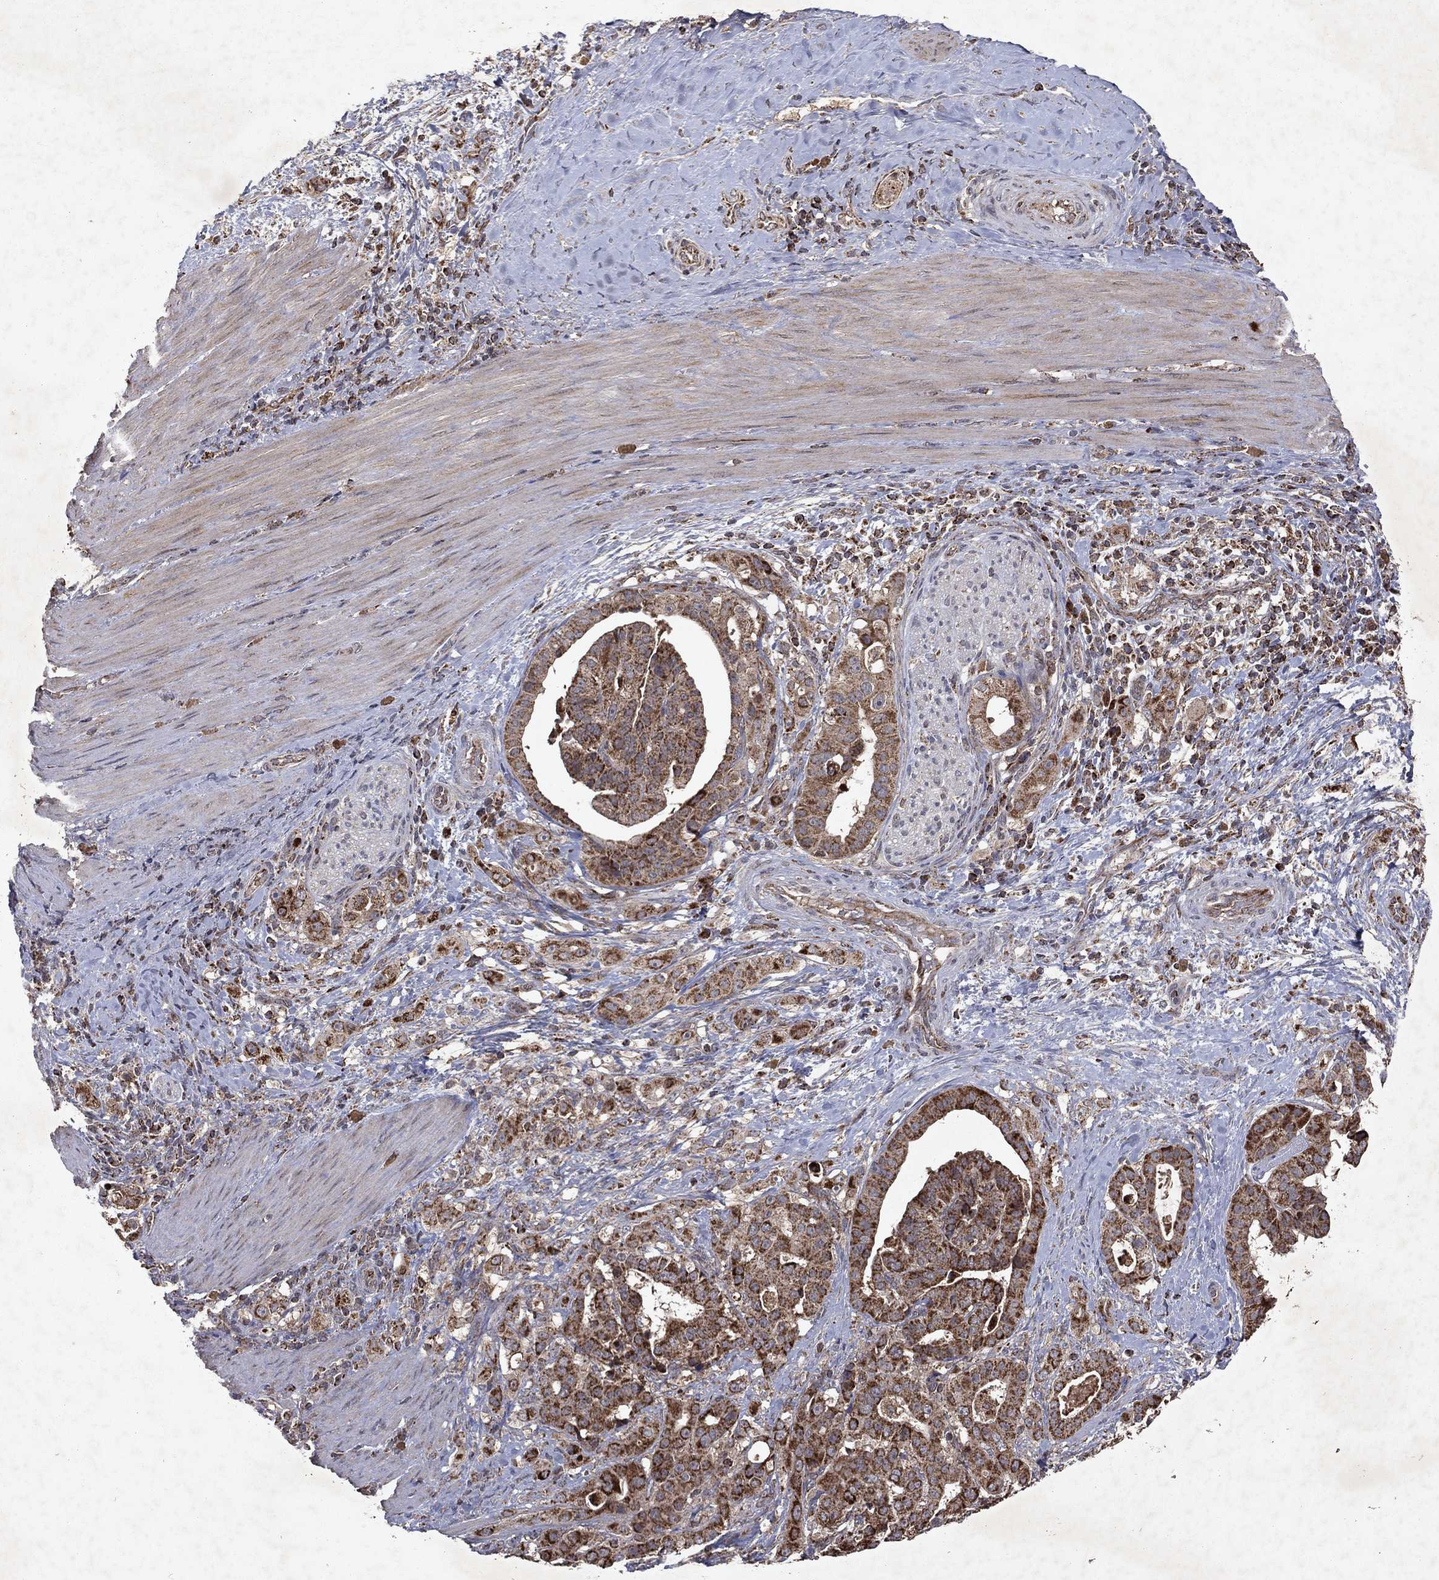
{"staining": {"intensity": "strong", "quantity": "25%-75%", "location": "cytoplasmic/membranous"}, "tissue": "stomach cancer", "cell_type": "Tumor cells", "image_type": "cancer", "snomed": [{"axis": "morphology", "description": "Adenocarcinoma, NOS"}, {"axis": "topography", "description": "Stomach"}], "caption": "Immunohistochemistry (IHC) of stomach adenocarcinoma reveals high levels of strong cytoplasmic/membranous staining in about 25%-75% of tumor cells.", "gene": "PYROXD2", "patient": {"sex": "male", "age": 48}}